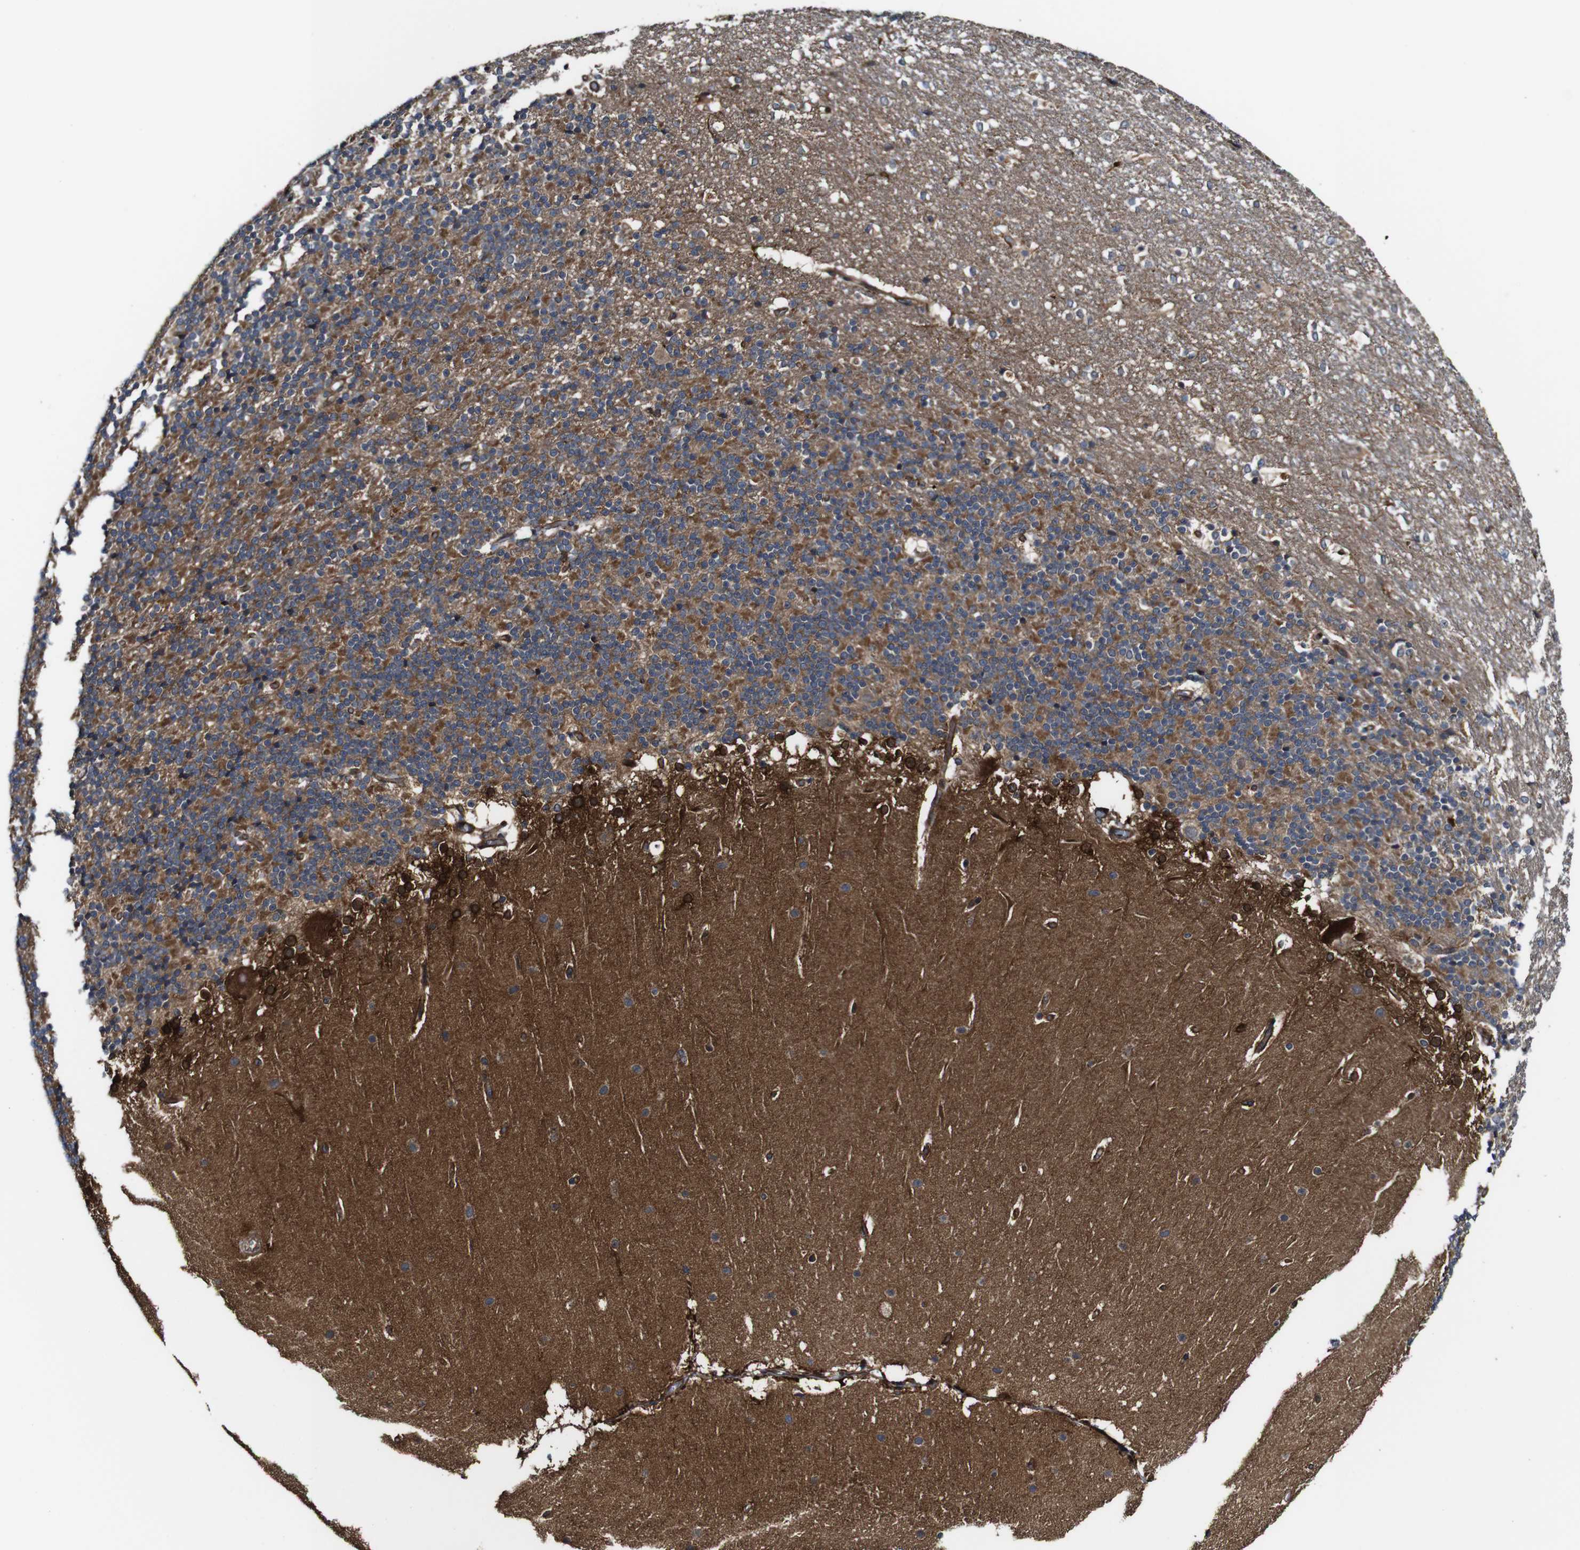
{"staining": {"intensity": "moderate", "quantity": ">75%", "location": "cytoplasmic/membranous"}, "tissue": "cerebellum", "cell_type": "Cells in granular layer", "image_type": "normal", "snomed": [{"axis": "morphology", "description": "Normal tissue, NOS"}, {"axis": "topography", "description": "Cerebellum"}], "caption": "Immunohistochemistry histopathology image of unremarkable cerebellum stained for a protein (brown), which reveals medium levels of moderate cytoplasmic/membranous expression in about >75% of cells in granular layer.", "gene": "TNIK", "patient": {"sex": "female", "age": 19}}